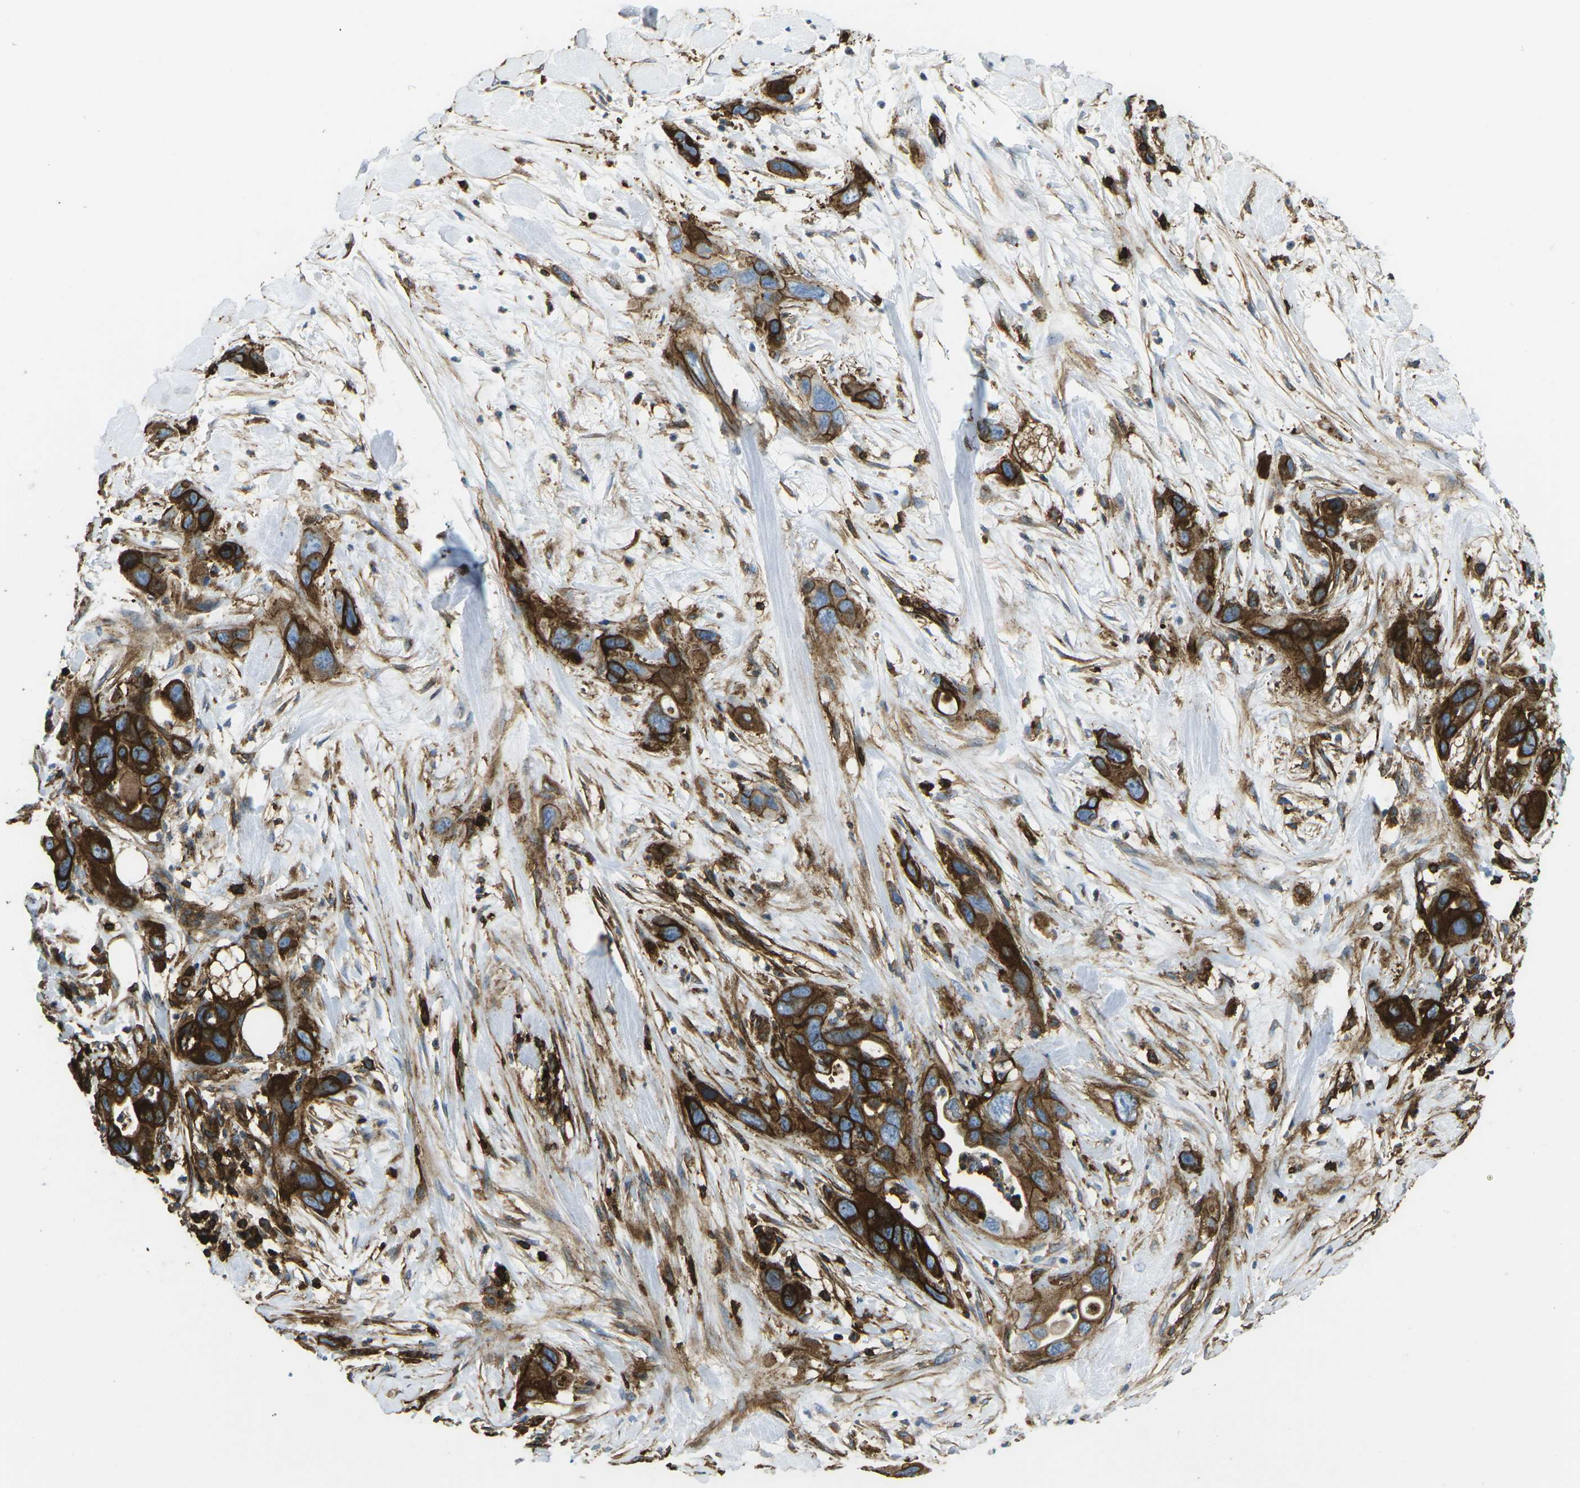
{"staining": {"intensity": "strong", "quantity": ">75%", "location": "cytoplasmic/membranous"}, "tissue": "pancreatic cancer", "cell_type": "Tumor cells", "image_type": "cancer", "snomed": [{"axis": "morphology", "description": "Adenocarcinoma, NOS"}, {"axis": "topography", "description": "Pancreas"}], "caption": "Brown immunohistochemical staining in pancreatic adenocarcinoma shows strong cytoplasmic/membranous staining in about >75% of tumor cells. The staining is performed using DAB (3,3'-diaminobenzidine) brown chromogen to label protein expression. The nuclei are counter-stained blue using hematoxylin.", "gene": "HLA-B", "patient": {"sex": "female", "age": 71}}